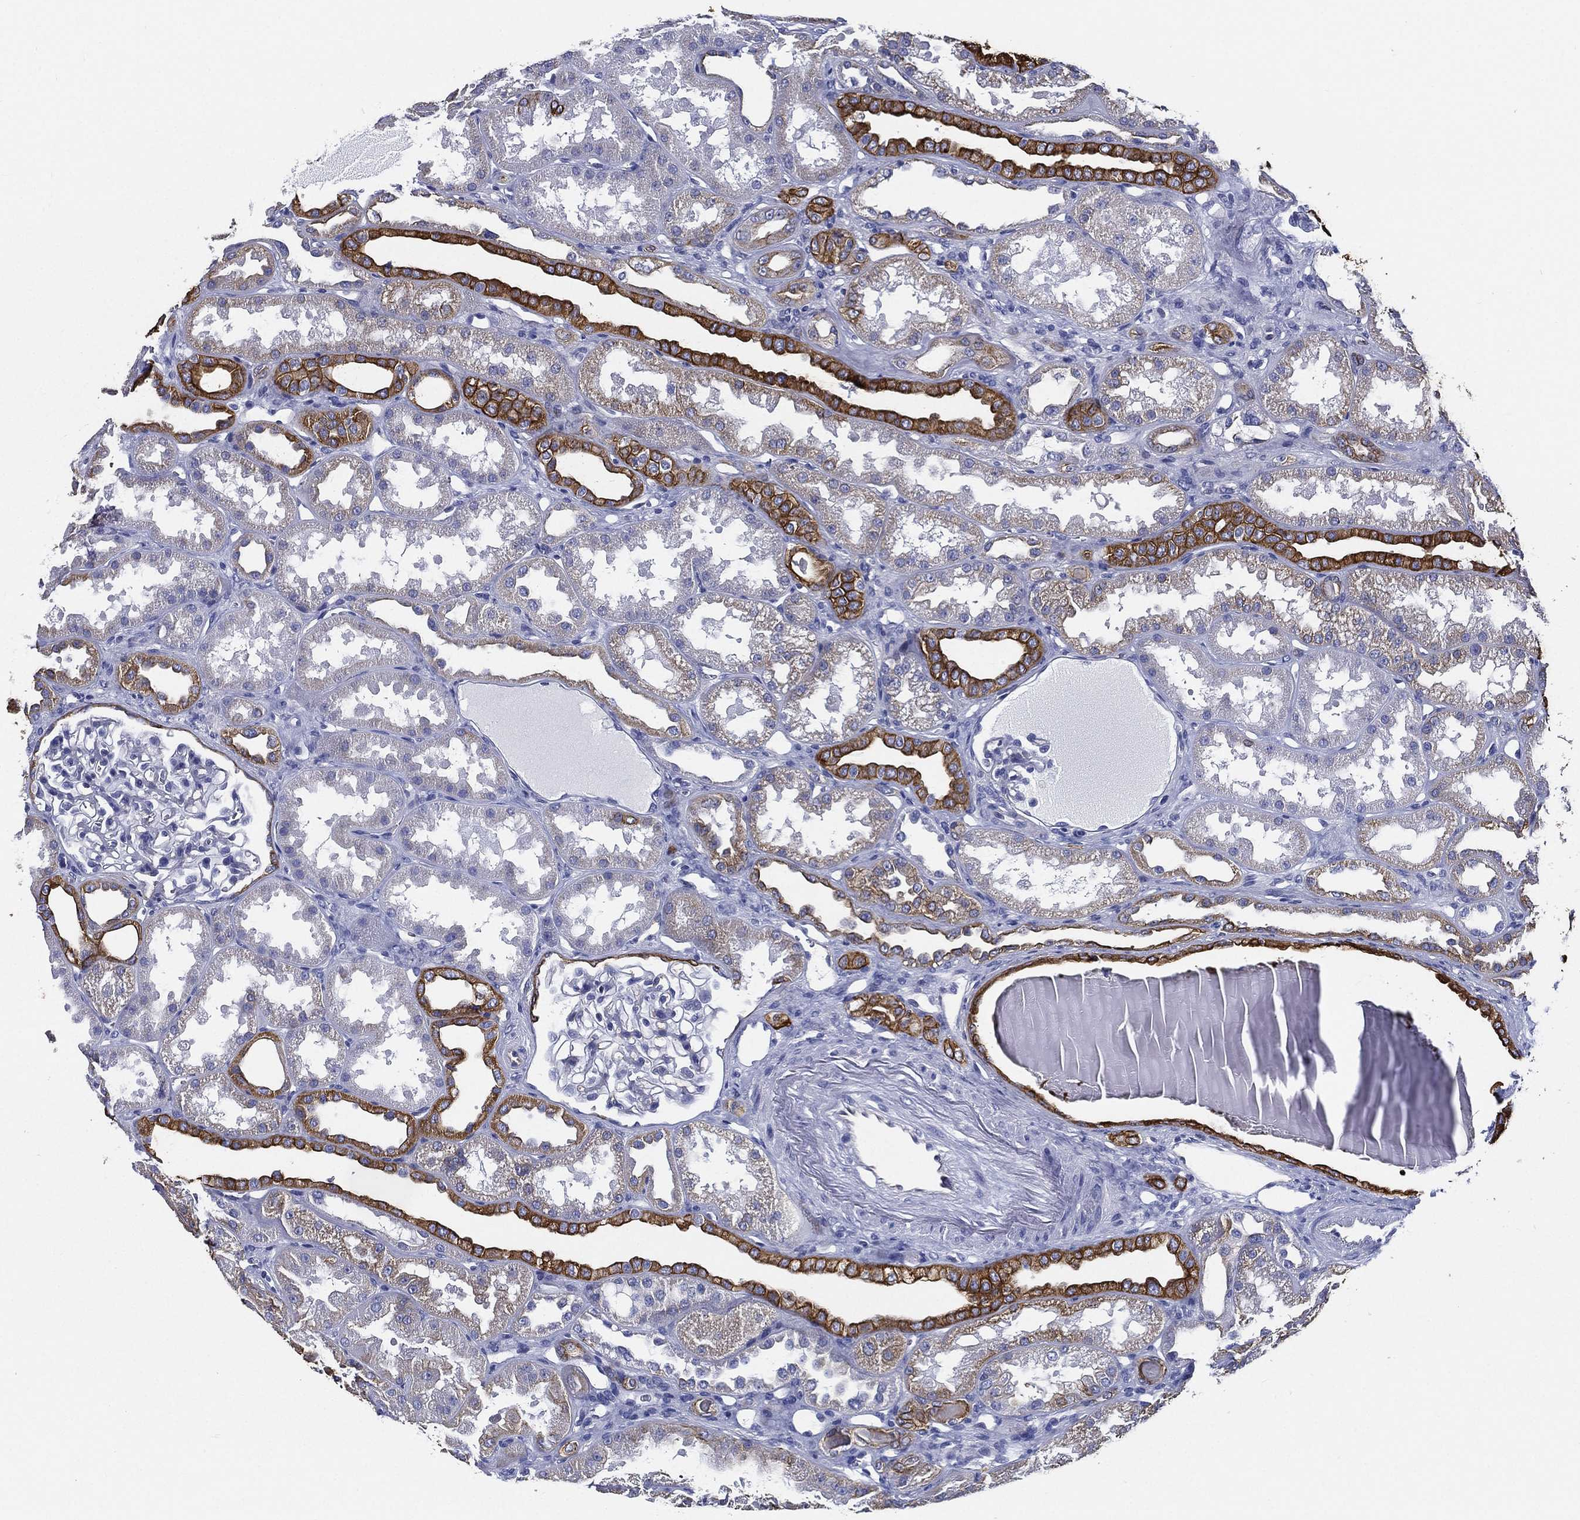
{"staining": {"intensity": "negative", "quantity": "none", "location": "none"}, "tissue": "kidney", "cell_type": "Cells in glomeruli", "image_type": "normal", "snomed": [{"axis": "morphology", "description": "Normal tissue, NOS"}, {"axis": "topography", "description": "Kidney"}], "caption": "This is an immunohistochemistry (IHC) micrograph of normal human kidney. There is no positivity in cells in glomeruli.", "gene": "NEDD9", "patient": {"sex": "male", "age": 61}}